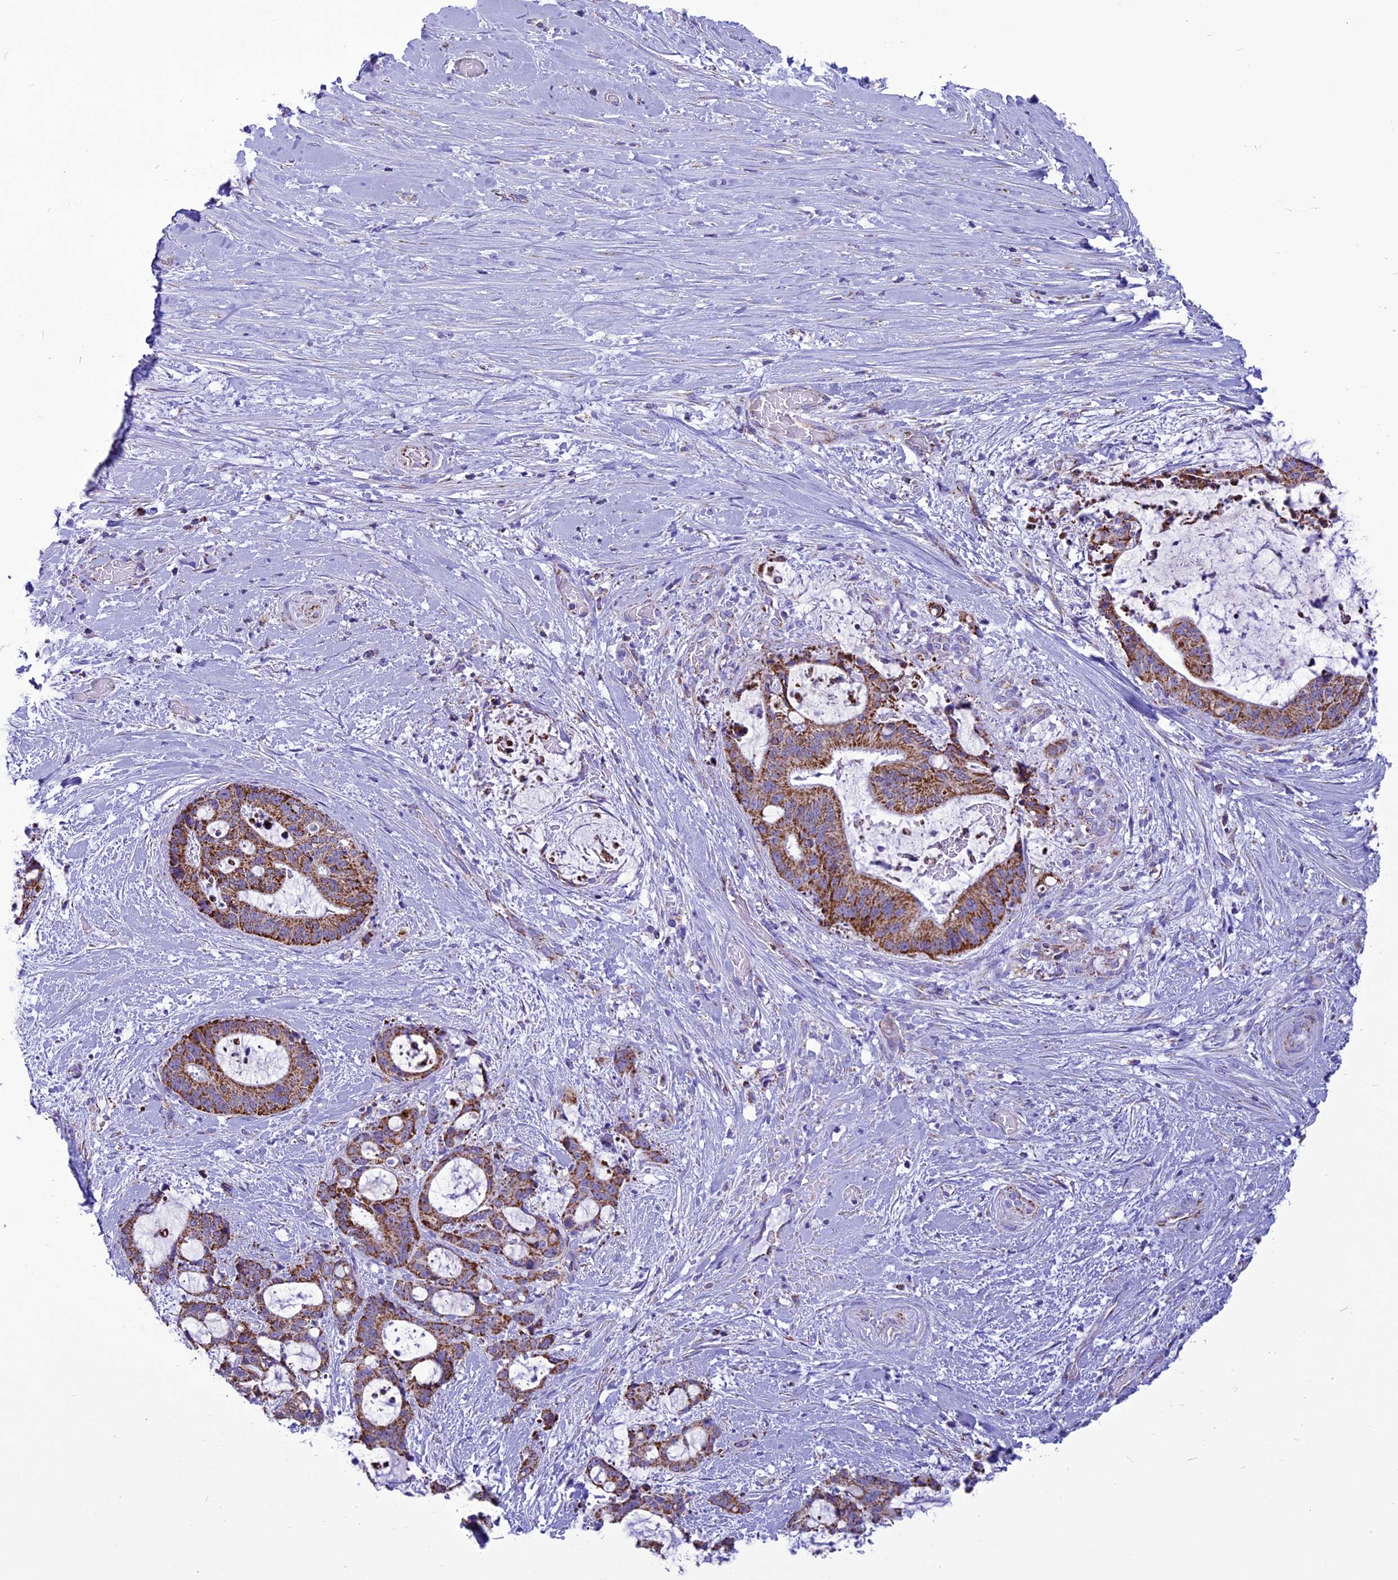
{"staining": {"intensity": "moderate", "quantity": ">75%", "location": "cytoplasmic/membranous"}, "tissue": "liver cancer", "cell_type": "Tumor cells", "image_type": "cancer", "snomed": [{"axis": "morphology", "description": "Normal tissue, NOS"}, {"axis": "morphology", "description": "Cholangiocarcinoma"}, {"axis": "topography", "description": "Liver"}, {"axis": "topography", "description": "Peripheral nerve tissue"}], "caption": "A high-resolution histopathology image shows immunohistochemistry (IHC) staining of cholangiocarcinoma (liver), which displays moderate cytoplasmic/membranous expression in about >75% of tumor cells. (DAB = brown stain, brightfield microscopy at high magnification).", "gene": "ICA1L", "patient": {"sex": "female", "age": 73}}